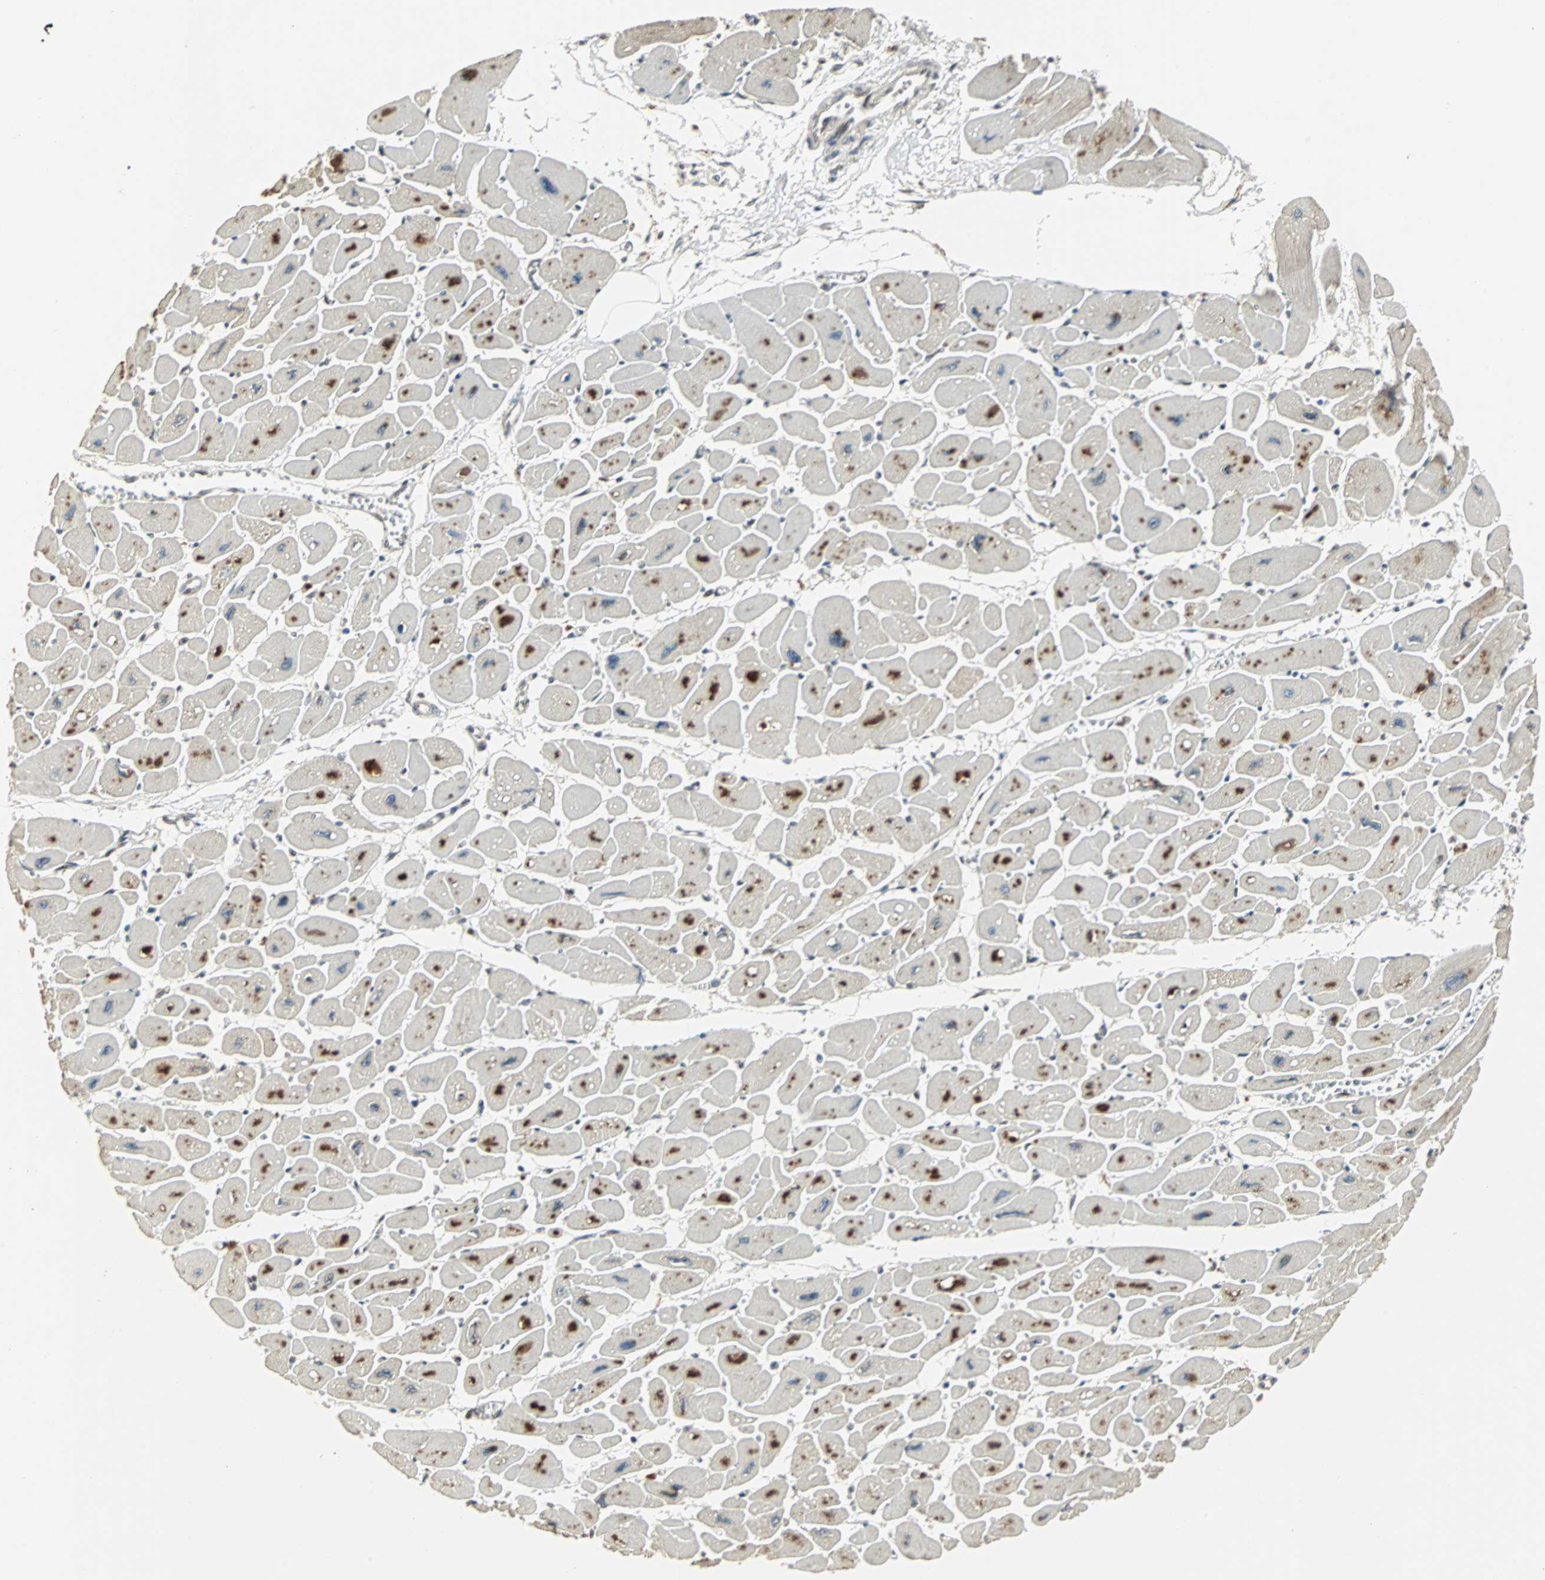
{"staining": {"intensity": "moderate", "quantity": ">75%", "location": "cytoplasmic/membranous"}, "tissue": "heart muscle", "cell_type": "Cardiomyocytes", "image_type": "normal", "snomed": [{"axis": "morphology", "description": "Normal tissue, NOS"}, {"axis": "topography", "description": "Heart"}], "caption": "Heart muscle stained with a brown dye demonstrates moderate cytoplasmic/membranous positive positivity in approximately >75% of cardiomyocytes.", "gene": "MED4", "patient": {"sex": "female", "age": 54}}